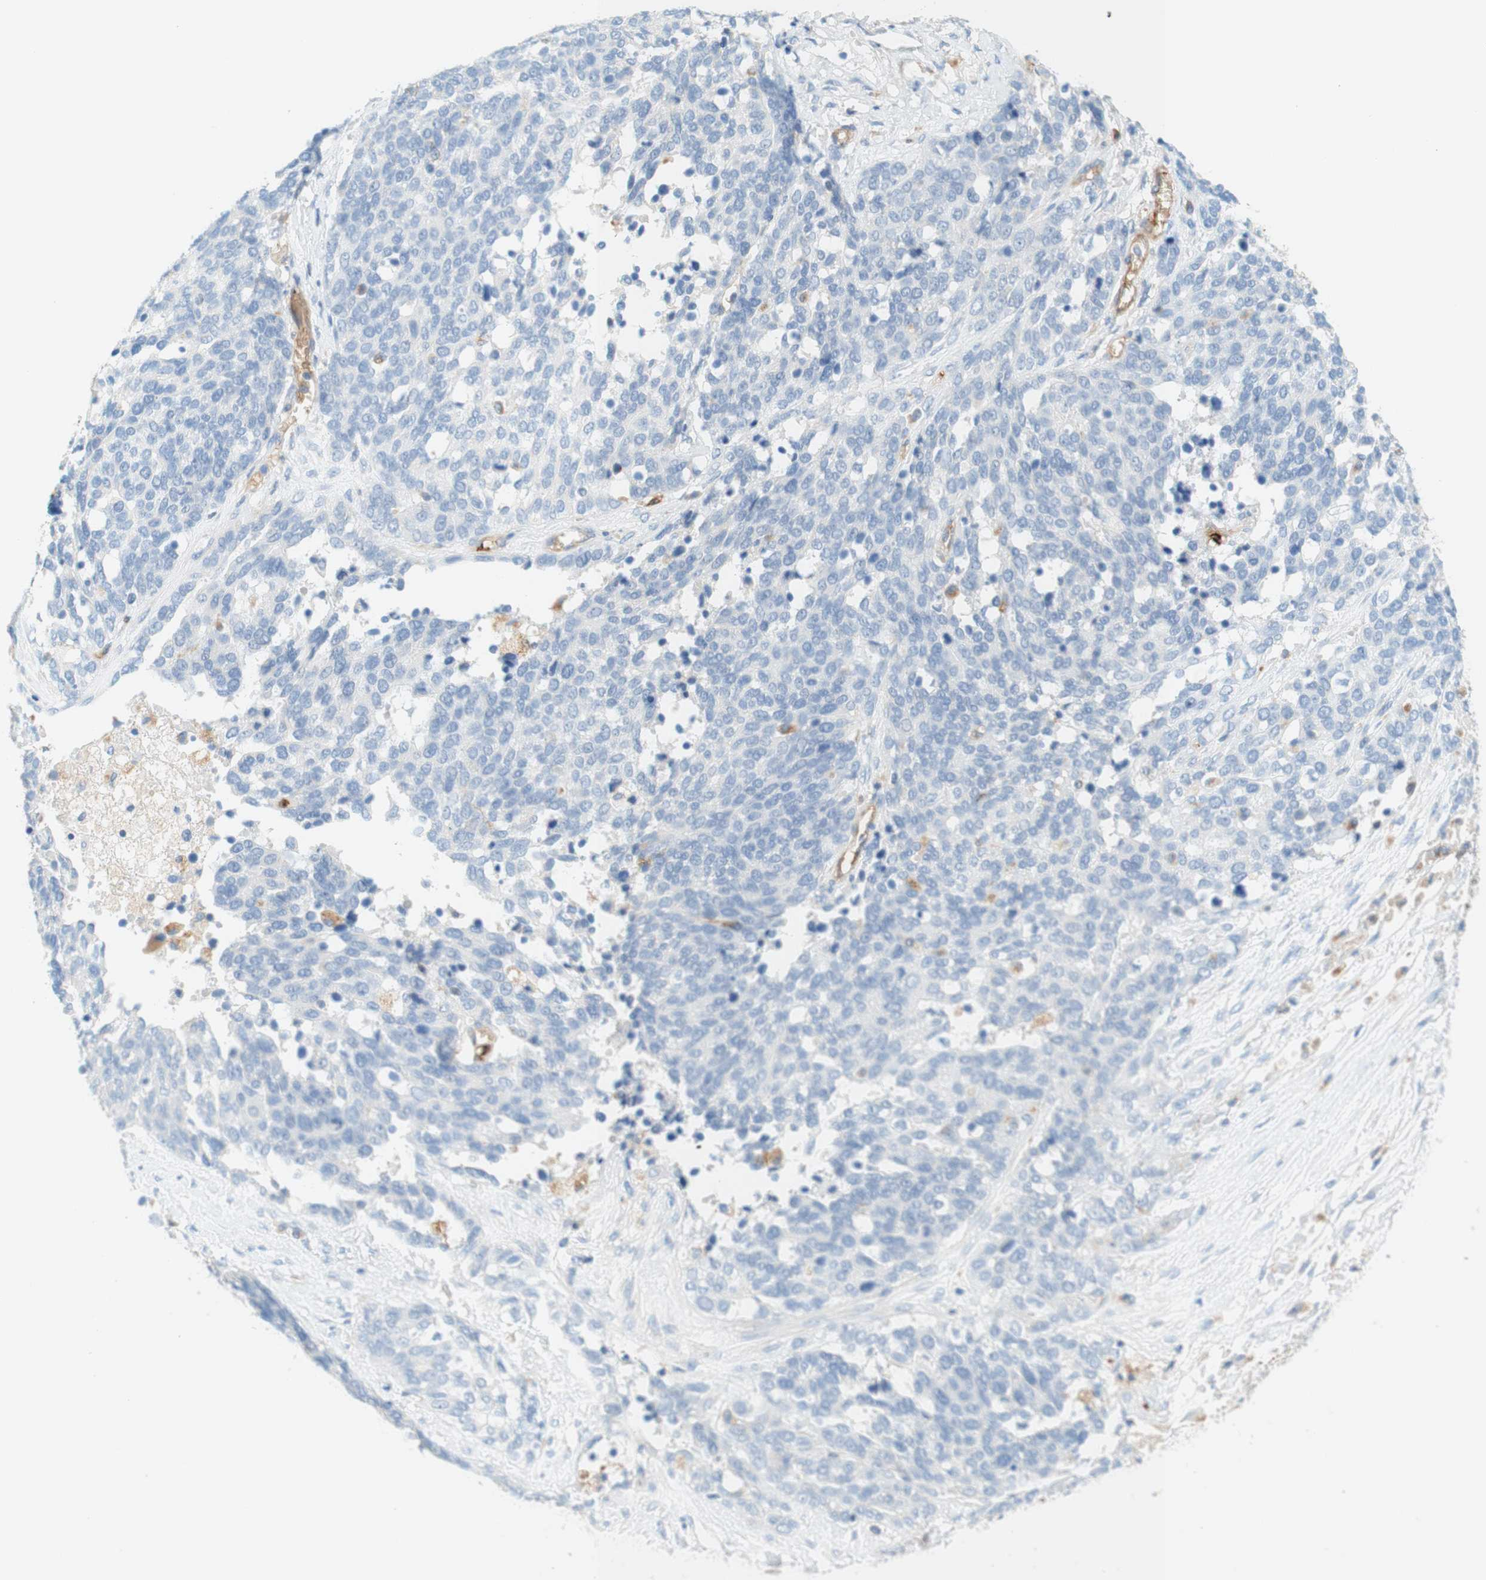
{"staining": {"intensity": "negative", "quantity": "none", "location": "none"}, "tissue": "ovarian cancer", "cell_type": "Tumor cells", "image_type": "cancer", "snomed": [{"axis": "morphology", "description": "Cystadenocarcinoma, serous, NOS"}, {"axis": "topography", "description": "Ovary"}], "caption": "Tumor cells show no significant staining in ovarian cancer (serous cystadenocarcinoma).", "gene": "STOM", "patient": {"sex": "female", "age": 44}}